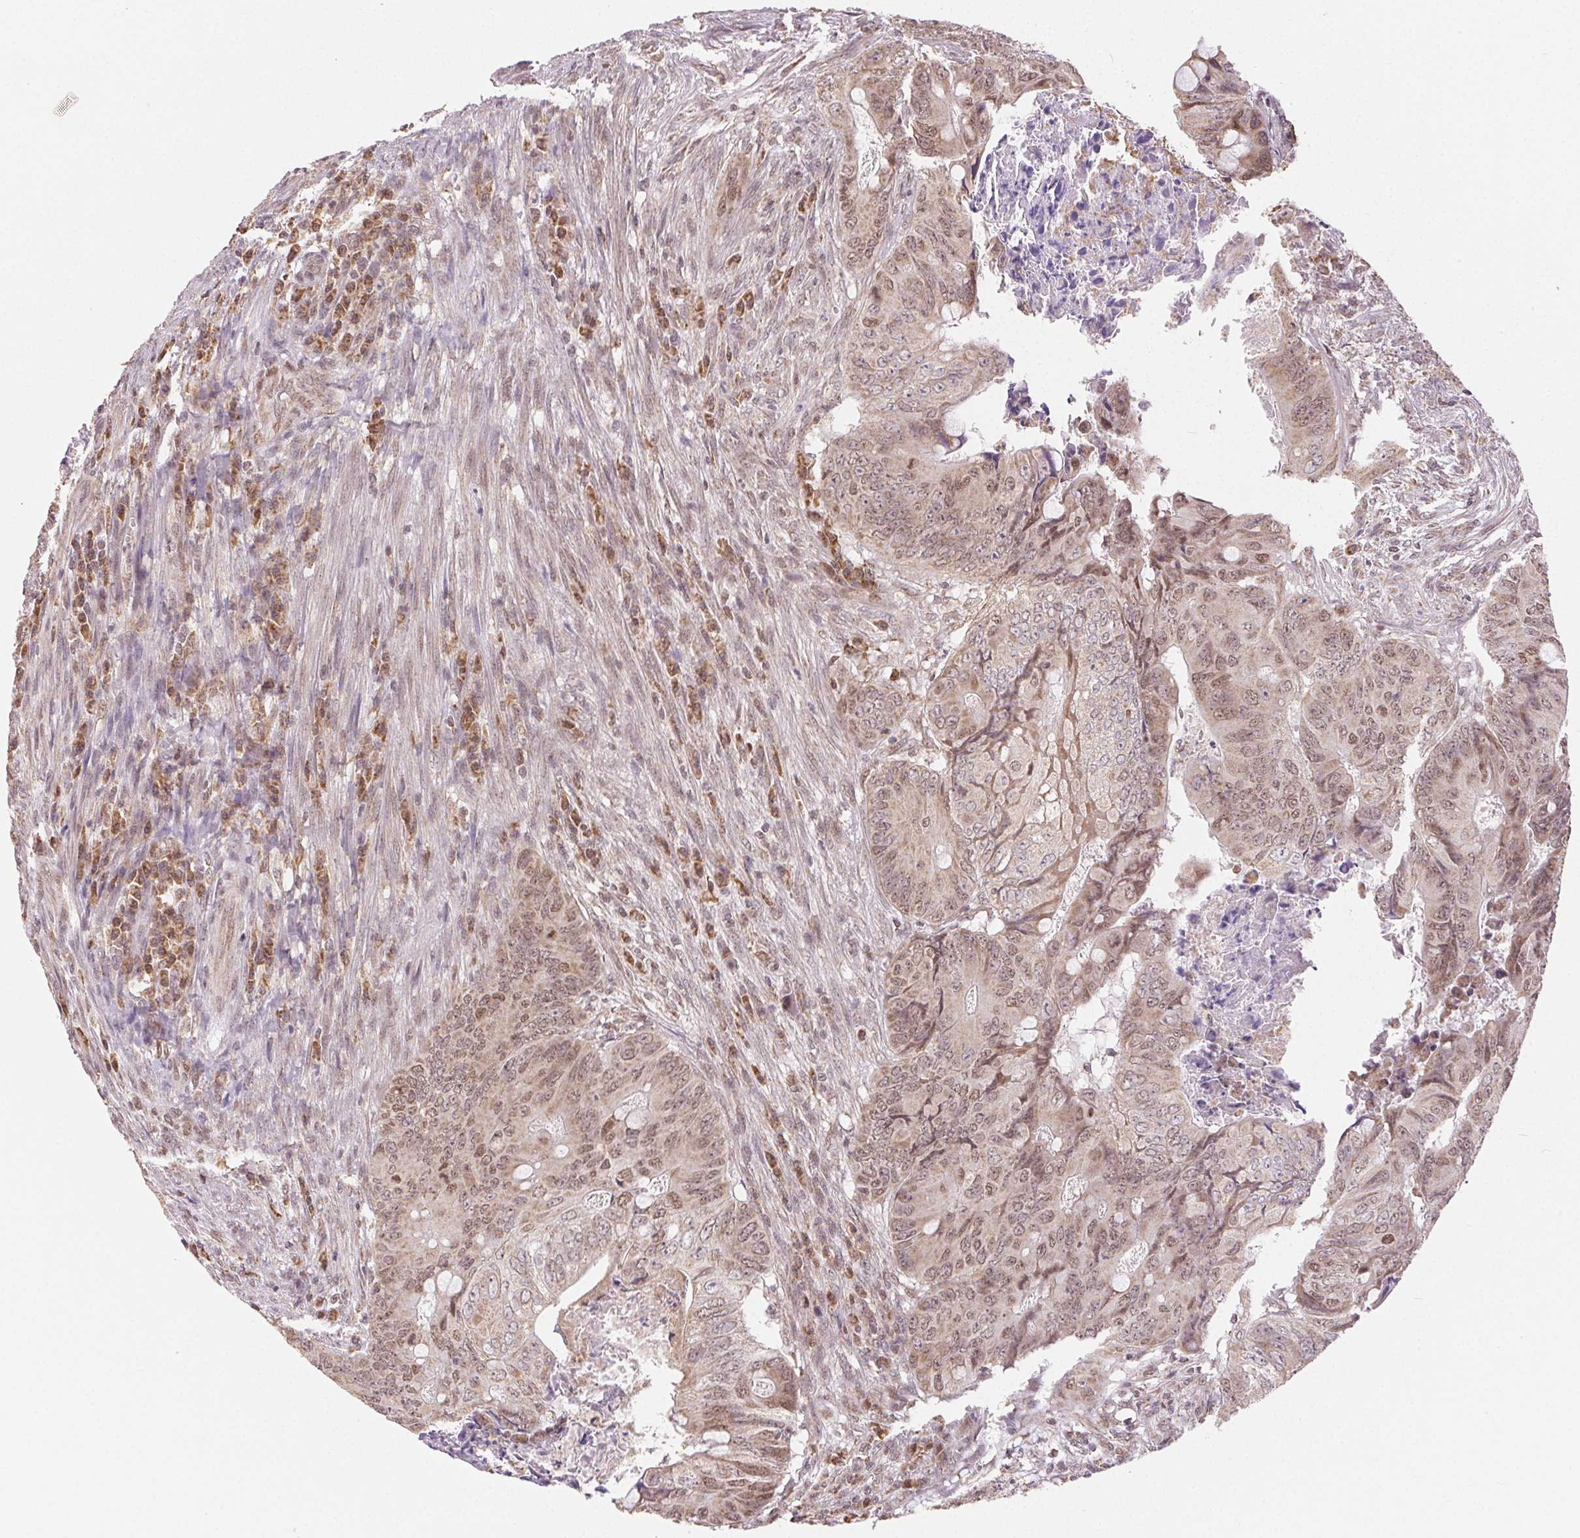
{"staining": {"intensity": "moderate", "quantity": ">75%", "location": "nuclear"}, "tissue": "colorectal cancer", "cell_type": "Tumor cells", "image_type": "cancer", "snomed": [{"axis": "morphology", "description": "Adenocarcinoma, NOS"}, {"axis": "topography", "description": "Colon"}], "caption": "The photomicrograph demonstrates immunohistochemical staining of colorectal adenocarcinoma. There is moderate nuclear staining is appreciated in about >75% of tumor cells.", "gene": "PIWIL4", "patient": {"sex": "female", "age": 74}}